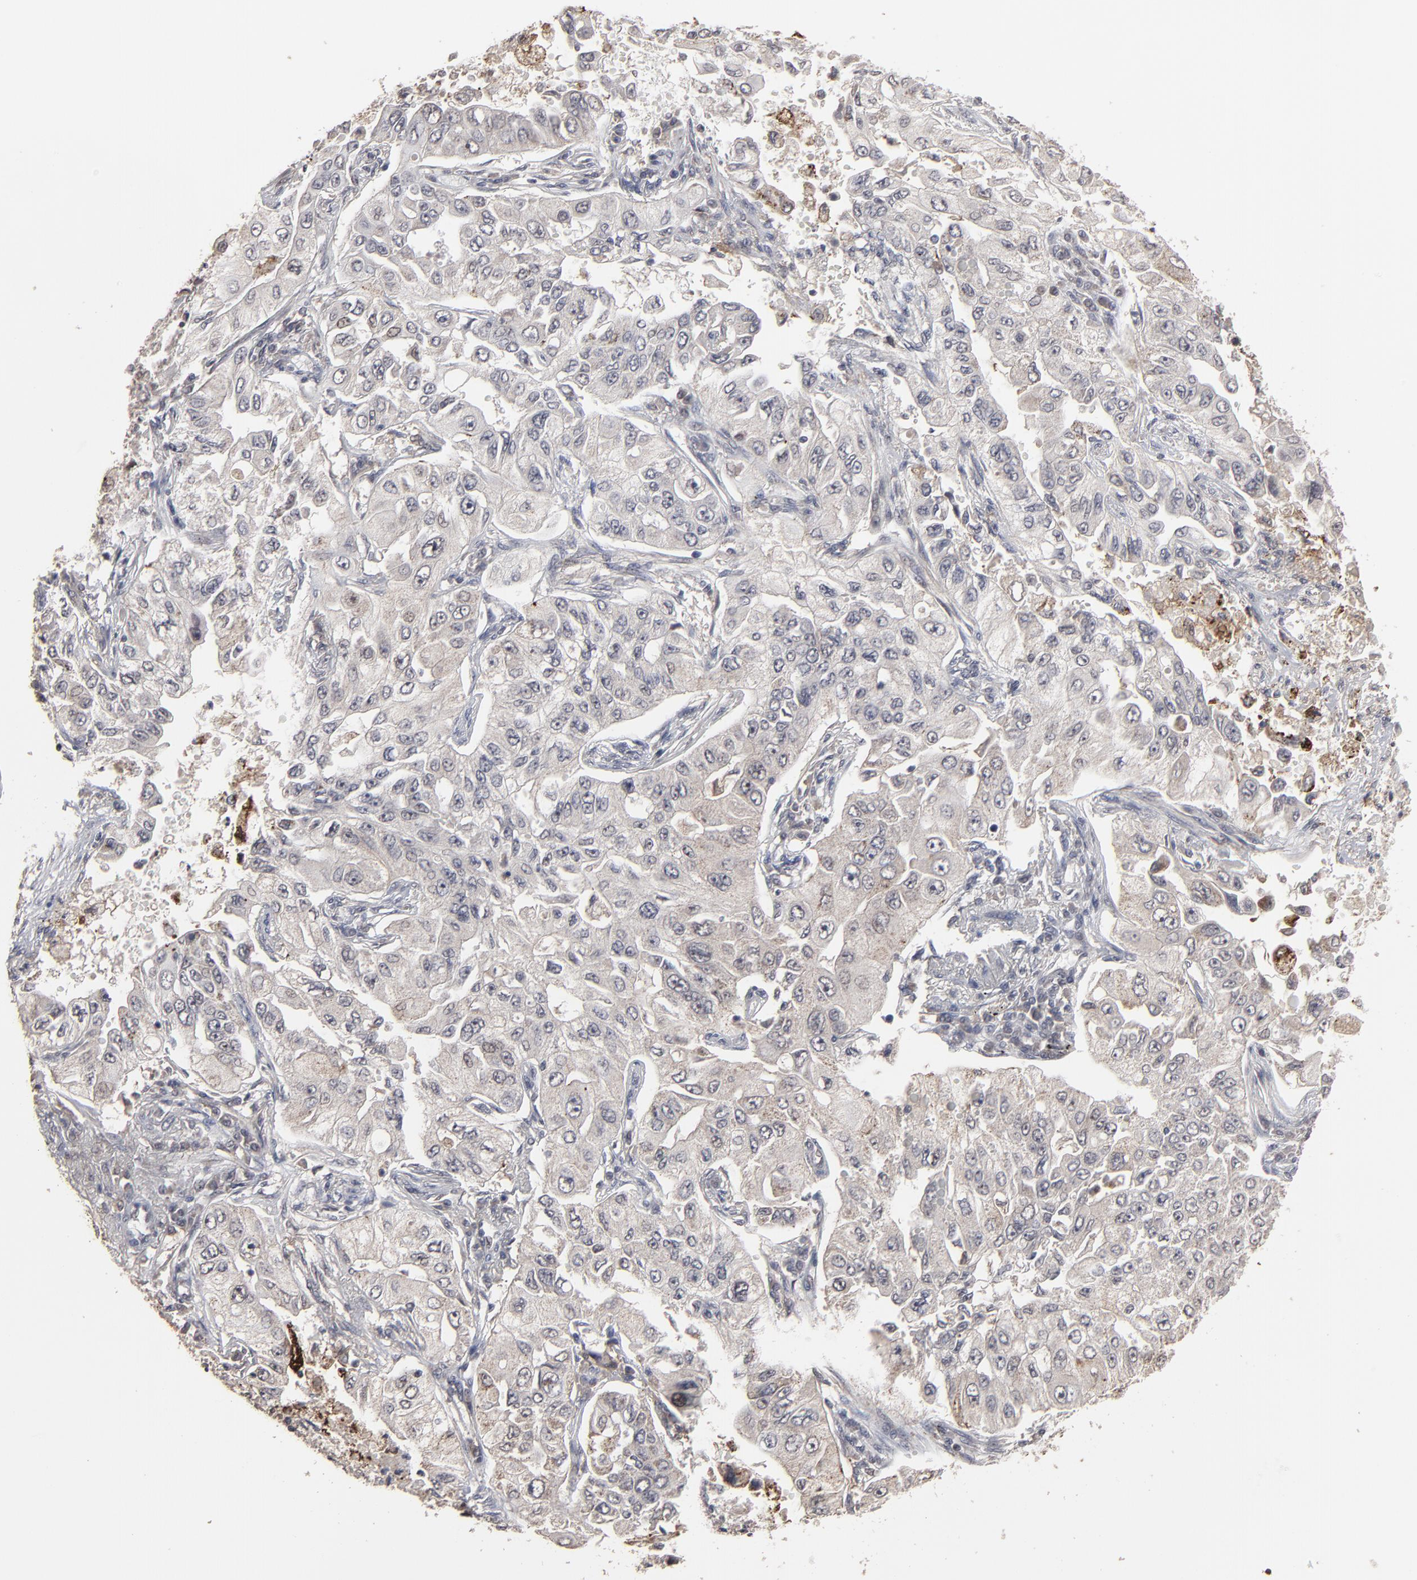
{"staining": {"intensity": "weak", "quantity": "25%-75%", "location": "cytoplasmic/membranous"}, "tissue": "lung cancer", "cell_type": "Tumor cells", "image_type": "cancer", "snomed": [{"axis": "morphology", "description": "Adenocarcinoma, NOS"}, {"axis": "topography", "description": "Lung"}], "caption": "Lung cancer (adenocarcinoma) was stained to show a protein in brown. There is low levels of weak cytoplasmic/membranous expression in approximately 25%-75% of tumor cells.", "gene": "SLC22A17", "patient": {"sex": "male", "age": 84}}